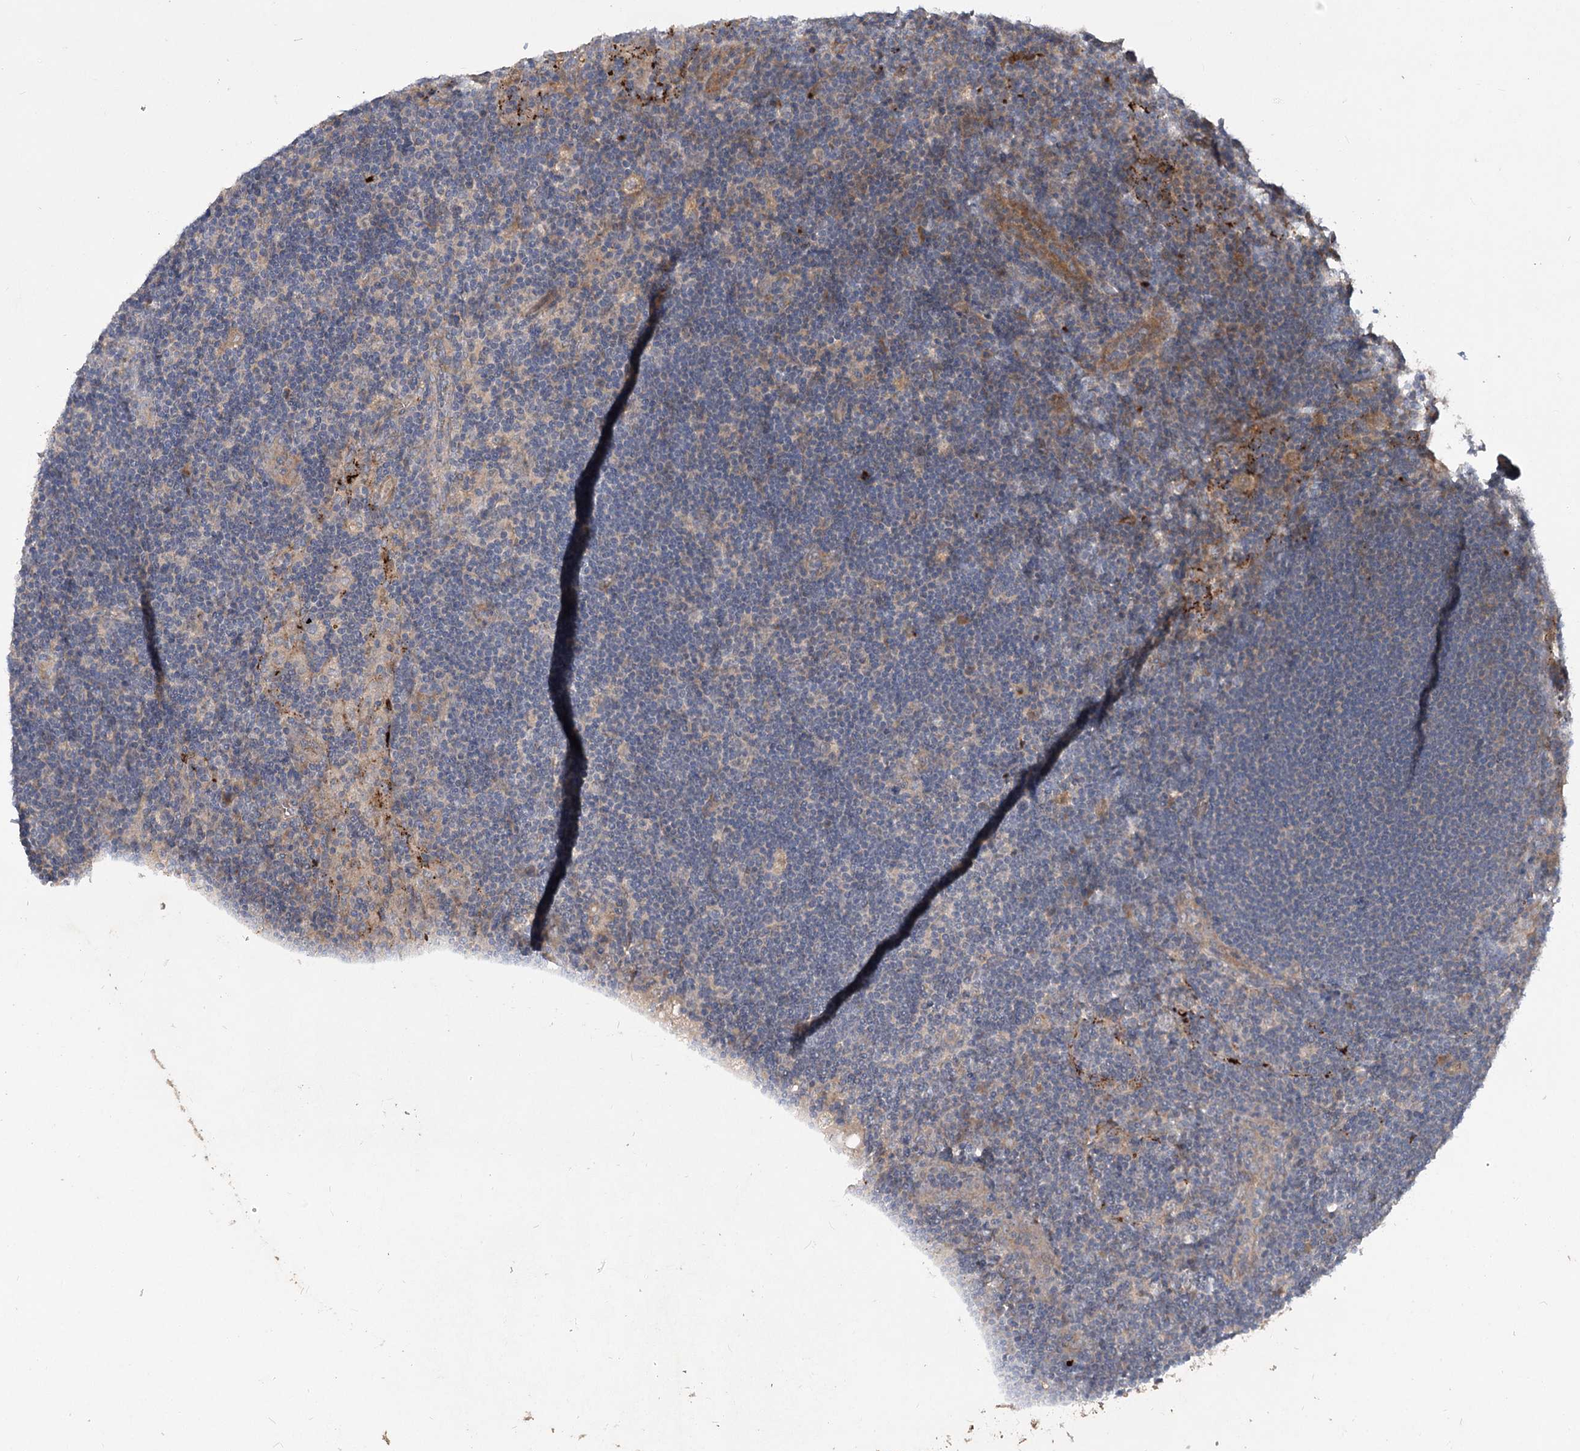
{"staining": {"intensity": "negative", "quantity": "none", "location": "none"}, "tissue": "lymph node", "cell_type": "Germinal center cells", "image_type": "normal", "snomed": [{"axis": "morphology", "description": "Normal tissue, NOS"}, {"axis": "topography", "description": "Lymph node"}], "caption": "This is a histopathology image of IHC staining of unremarkable lymph node, which shows no staining in germinal center cells. The staining is performed using DAB brown chromogen with nuclei counter-stained in using hematoxylin.", "gene": "RIN2", "patient": {"sex": "male", "age": 24}}